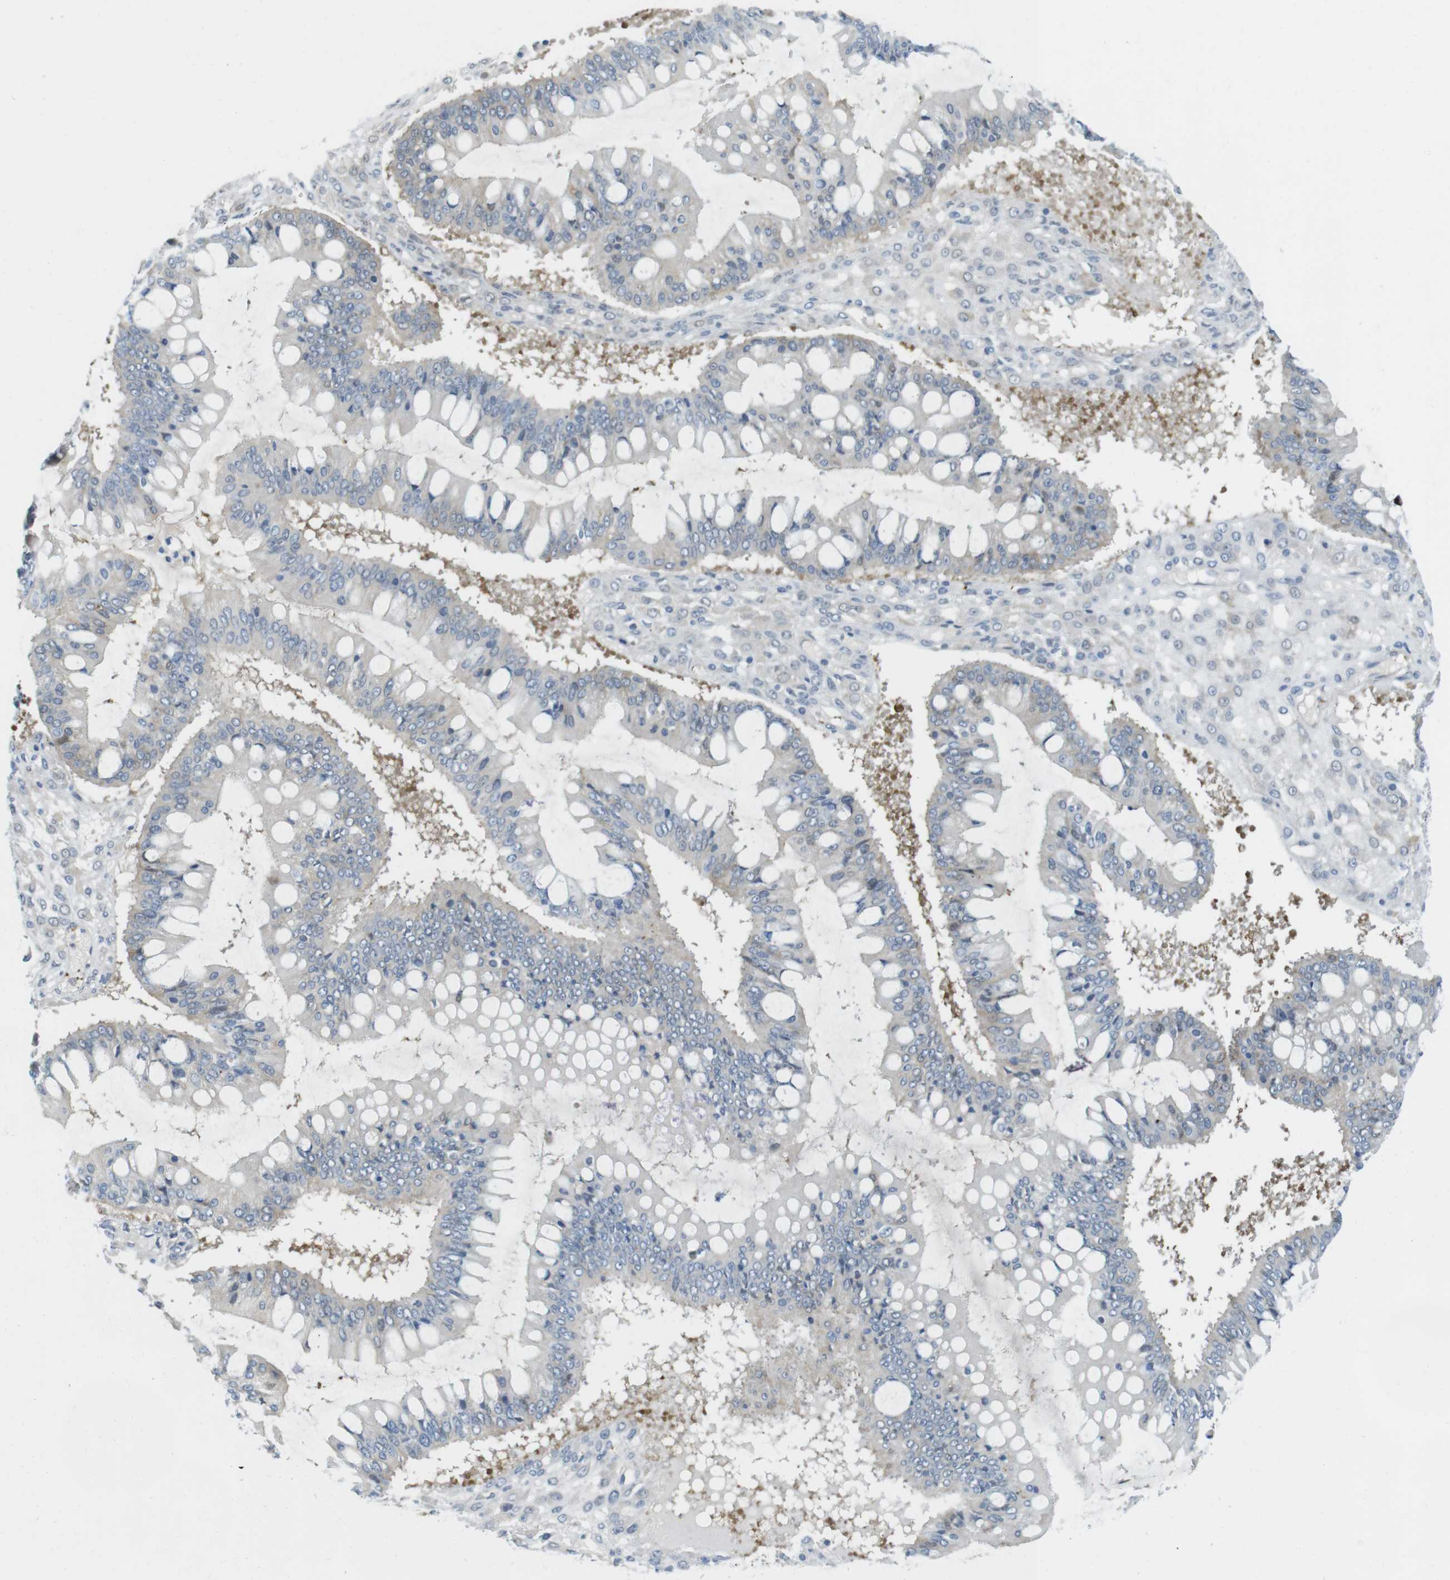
{"staining": {"intensity": "negative", "quantity": "none", "location": "none"}, "tissue": "ovarian cancer", "cell_type": "Tumor cells", "image_type": "cancer", "snomed": [{"axis": "morphology", "description": "Cystadenocarcinoma, mucinous, NOS"}, {"axis": "topography", "description": "Ovary"}], "caption": "This image is of ovarian mucinous cystadenocarcinoma stained with IHC to label a protein in brown with the nuclei are counter-stained blue. There is no positivity in tumor cells.", "gene": "CASP2", "patient": {"sex": "female", "age": 73}}